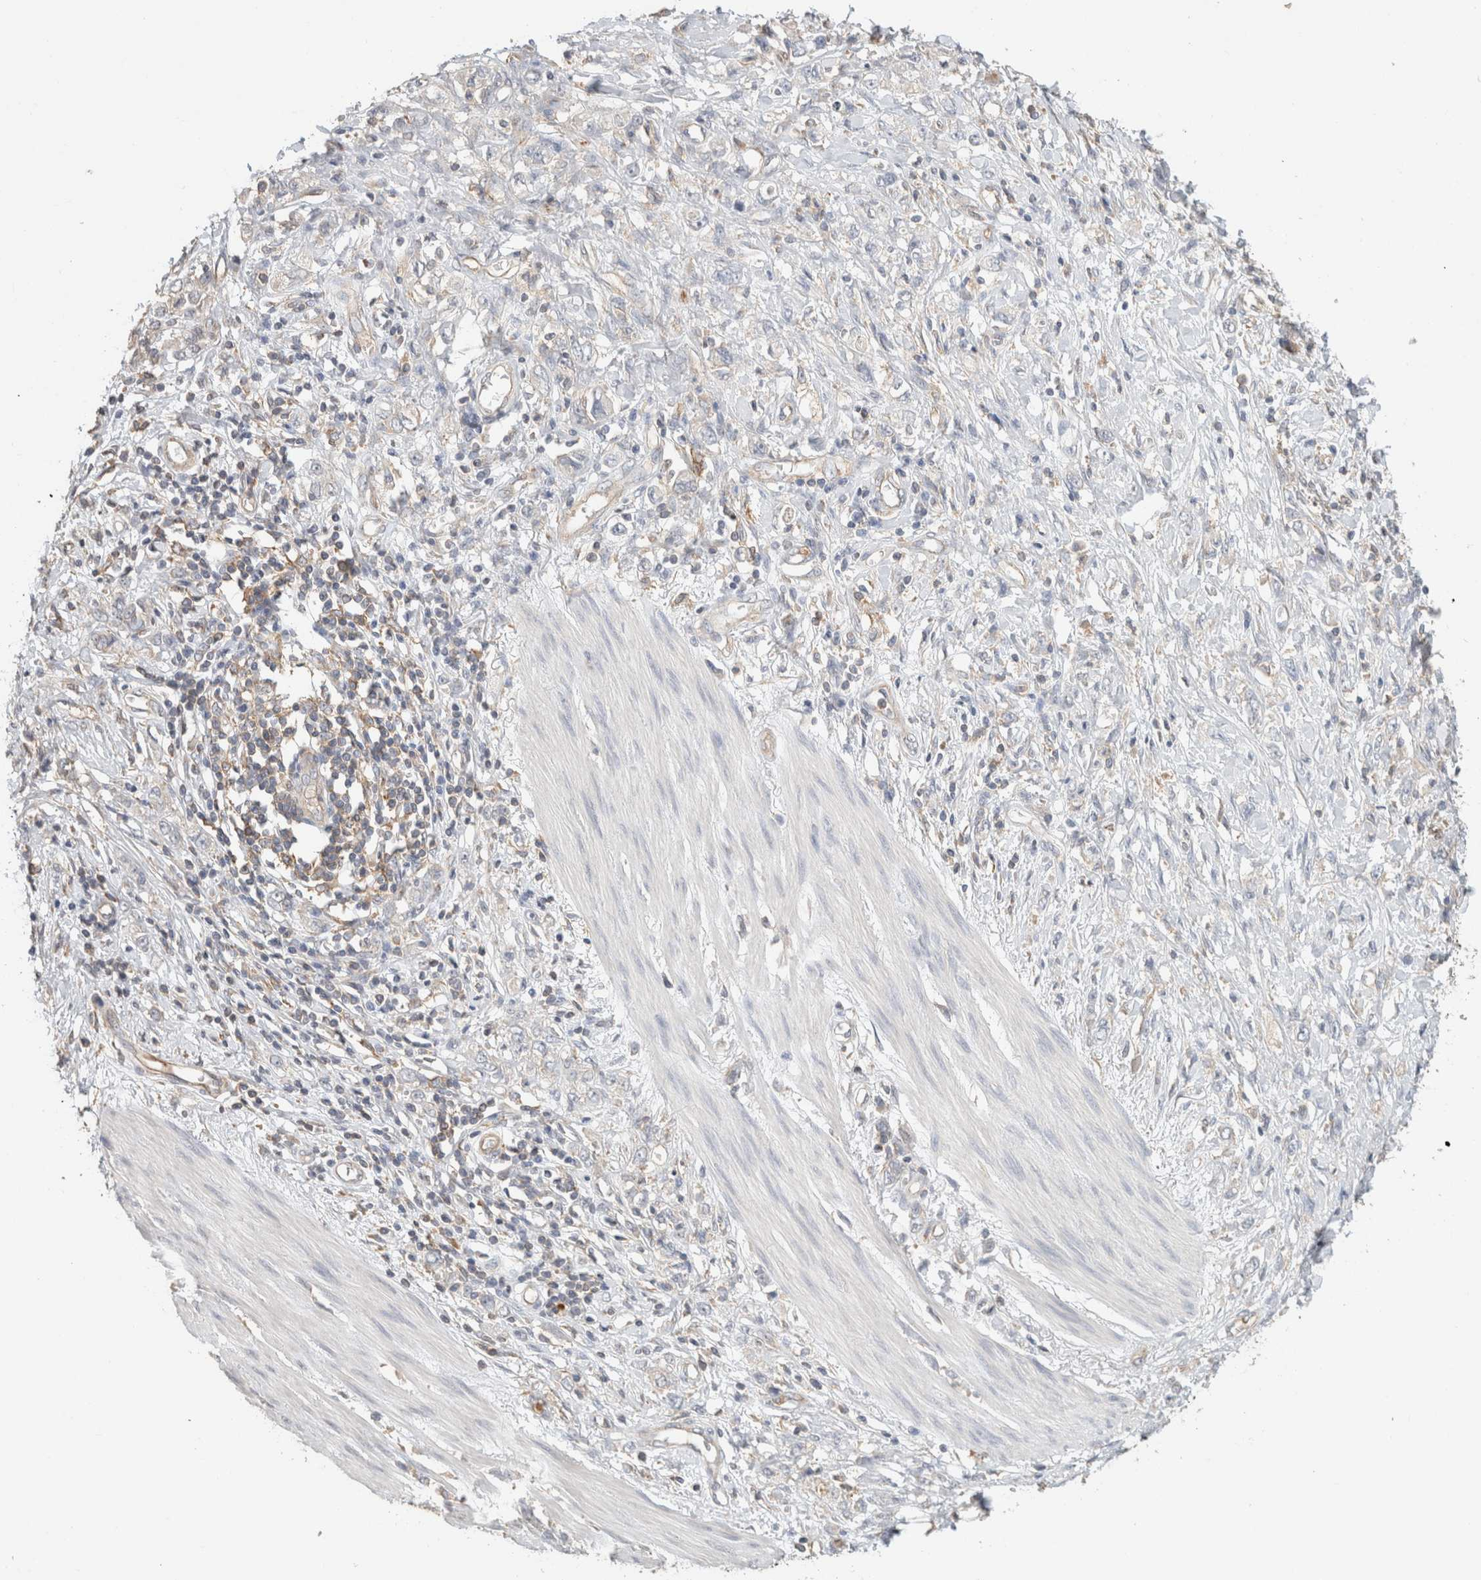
{"staining": {"intensity": "negative", "quantity": "none", "location": "none"}, "tissue": "stomach cancer", "cell_type": "Tumor cells", "image_type": "cancer", "snomed": [{"axis": "morphology", "description": "Adenocarcinoma, NOS"}, {"axis": "topography", "description": "Stomach"}], "caption": "Immunohistochemical staining of stomach cancer shows no significant expression in tumor cells. (DAB (3,3'-diaminobenzidine) immunohistochemistry, high magnification).", "gene": "CFAP418", "patient": {"sex": "female", "age": 76}}